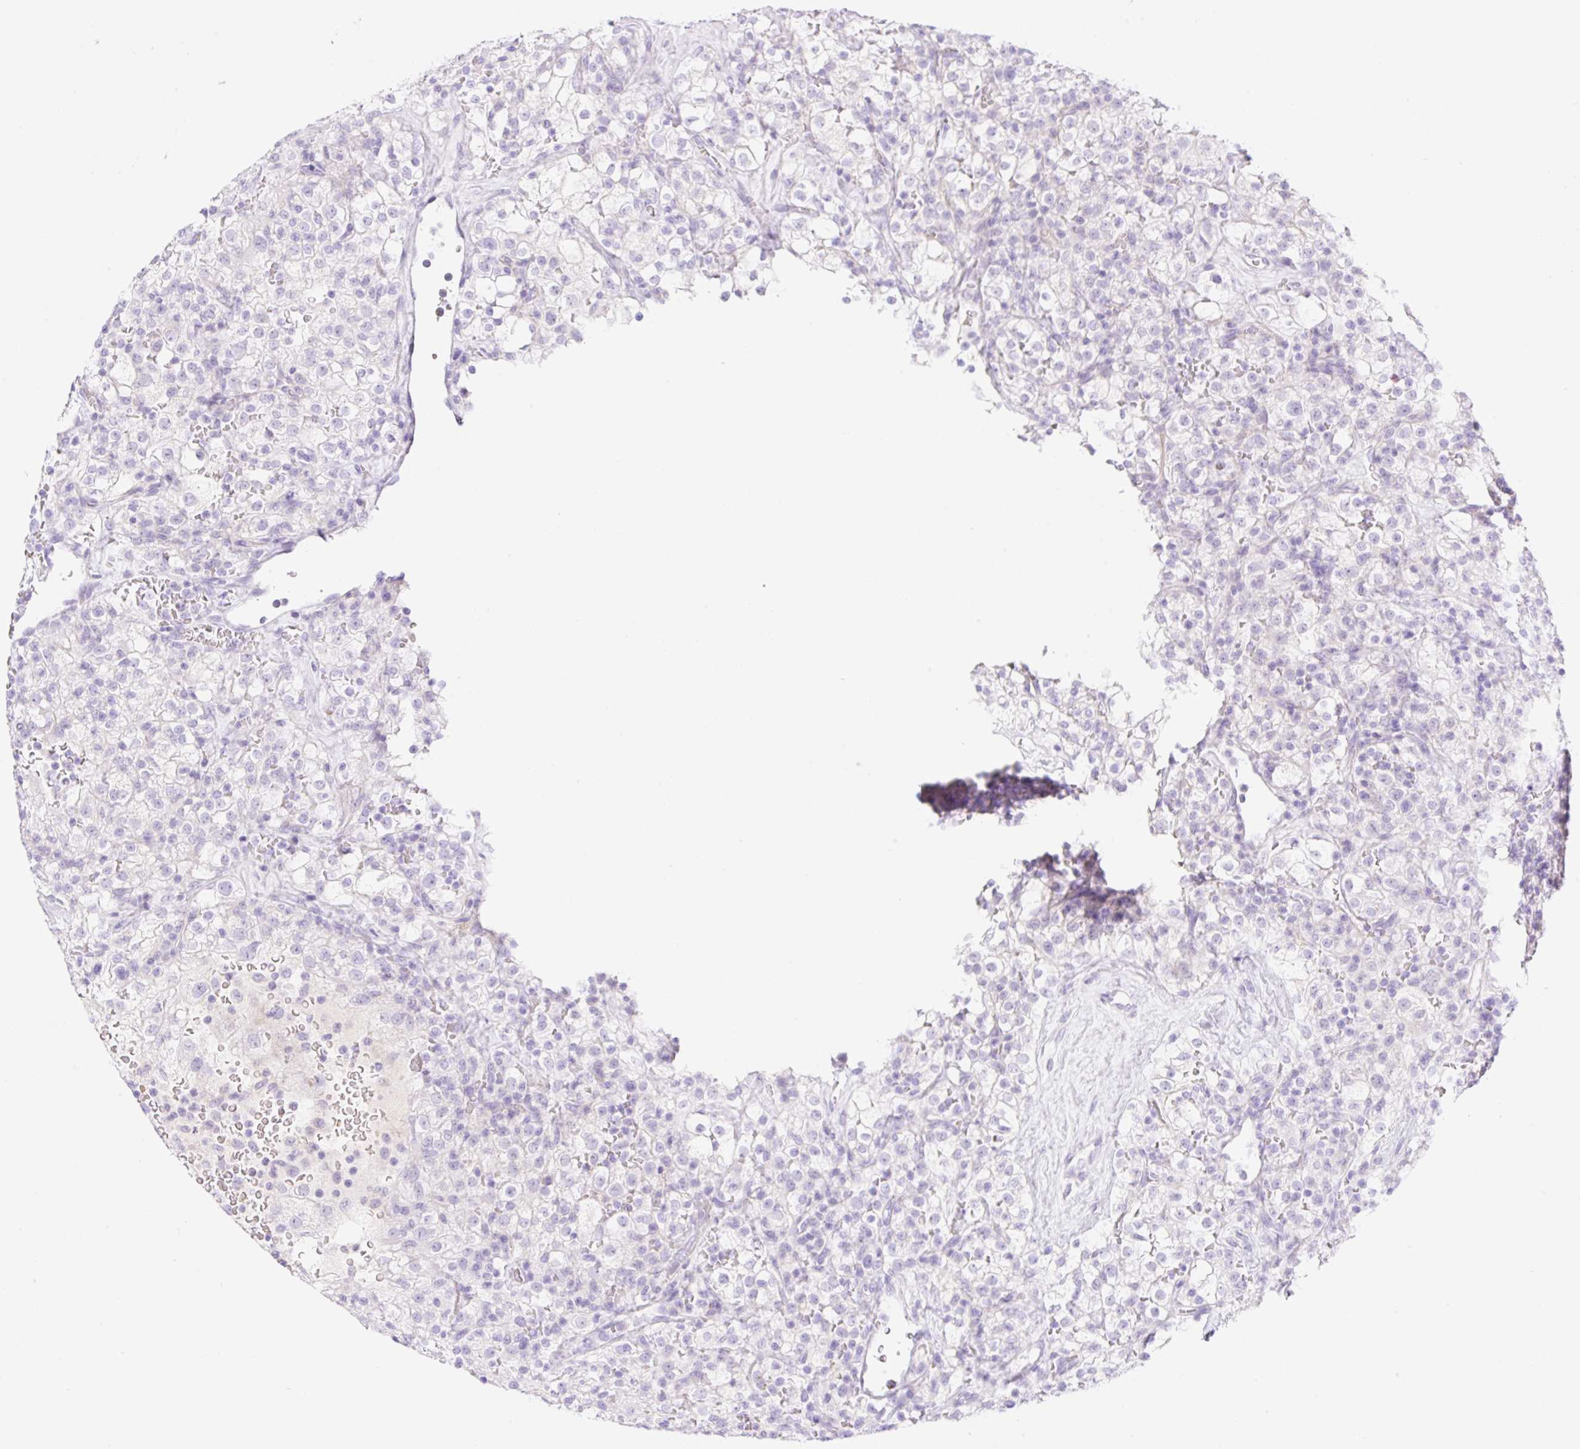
{"staining": {"intensity": "negative", "quantity": "none", "location": "none"}, "tissue": "renal cancer", "cell_type": "Tumor cells", "image_type": "cancer", "snomed": [{"axis": "morphology", "description": "Adenocarcinoma, NOS"}, {"axis": "topography", "description": "Kidney"}], "caption": "A micrograph of human renal cancer is negative for staining in tumor cells.", "gene": "CDX1", "patient": {"sex": "female", "age": 74}}